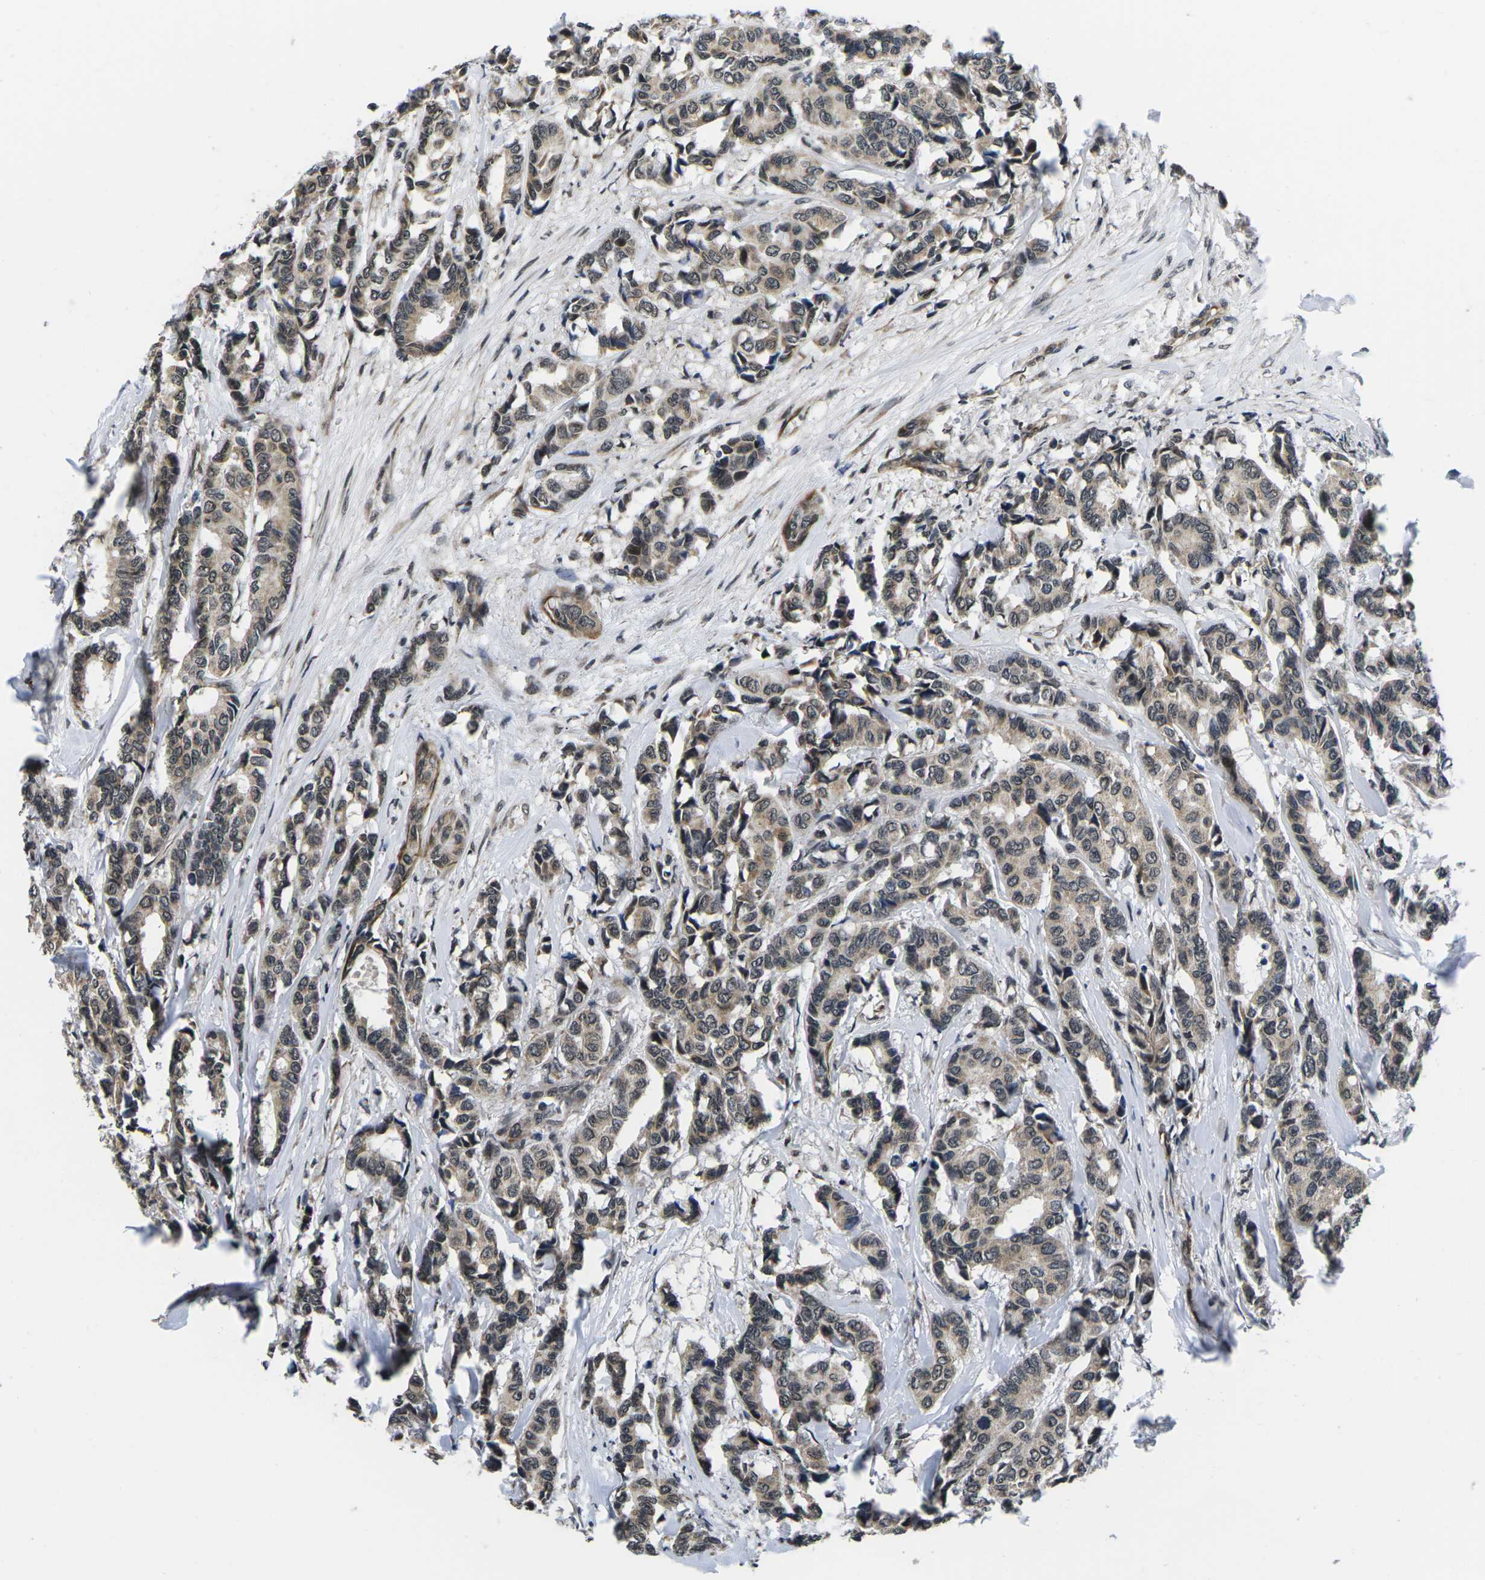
{"staining": {"intensity": "weak", "quantity": ">75%", "location": "cytoplasmic/membranous,nuclear"}, "tissue": "breast cancer", "cell_type": "Tumor cells", "image_type": "cancer", "snomed": [{"axis": "morphology", "description": "Duct carcinoma"}, {"axis": "topography", "description": "Breast"}], "caption": "About >75% of tumor cells in human breast cancer reveal weak cytoplasmic/membranous and nuclear protein staining as visualized by brown immunohistochemical staining.", "gene": "CCNE1", "patient": {"sex": "female", "age": 87}}